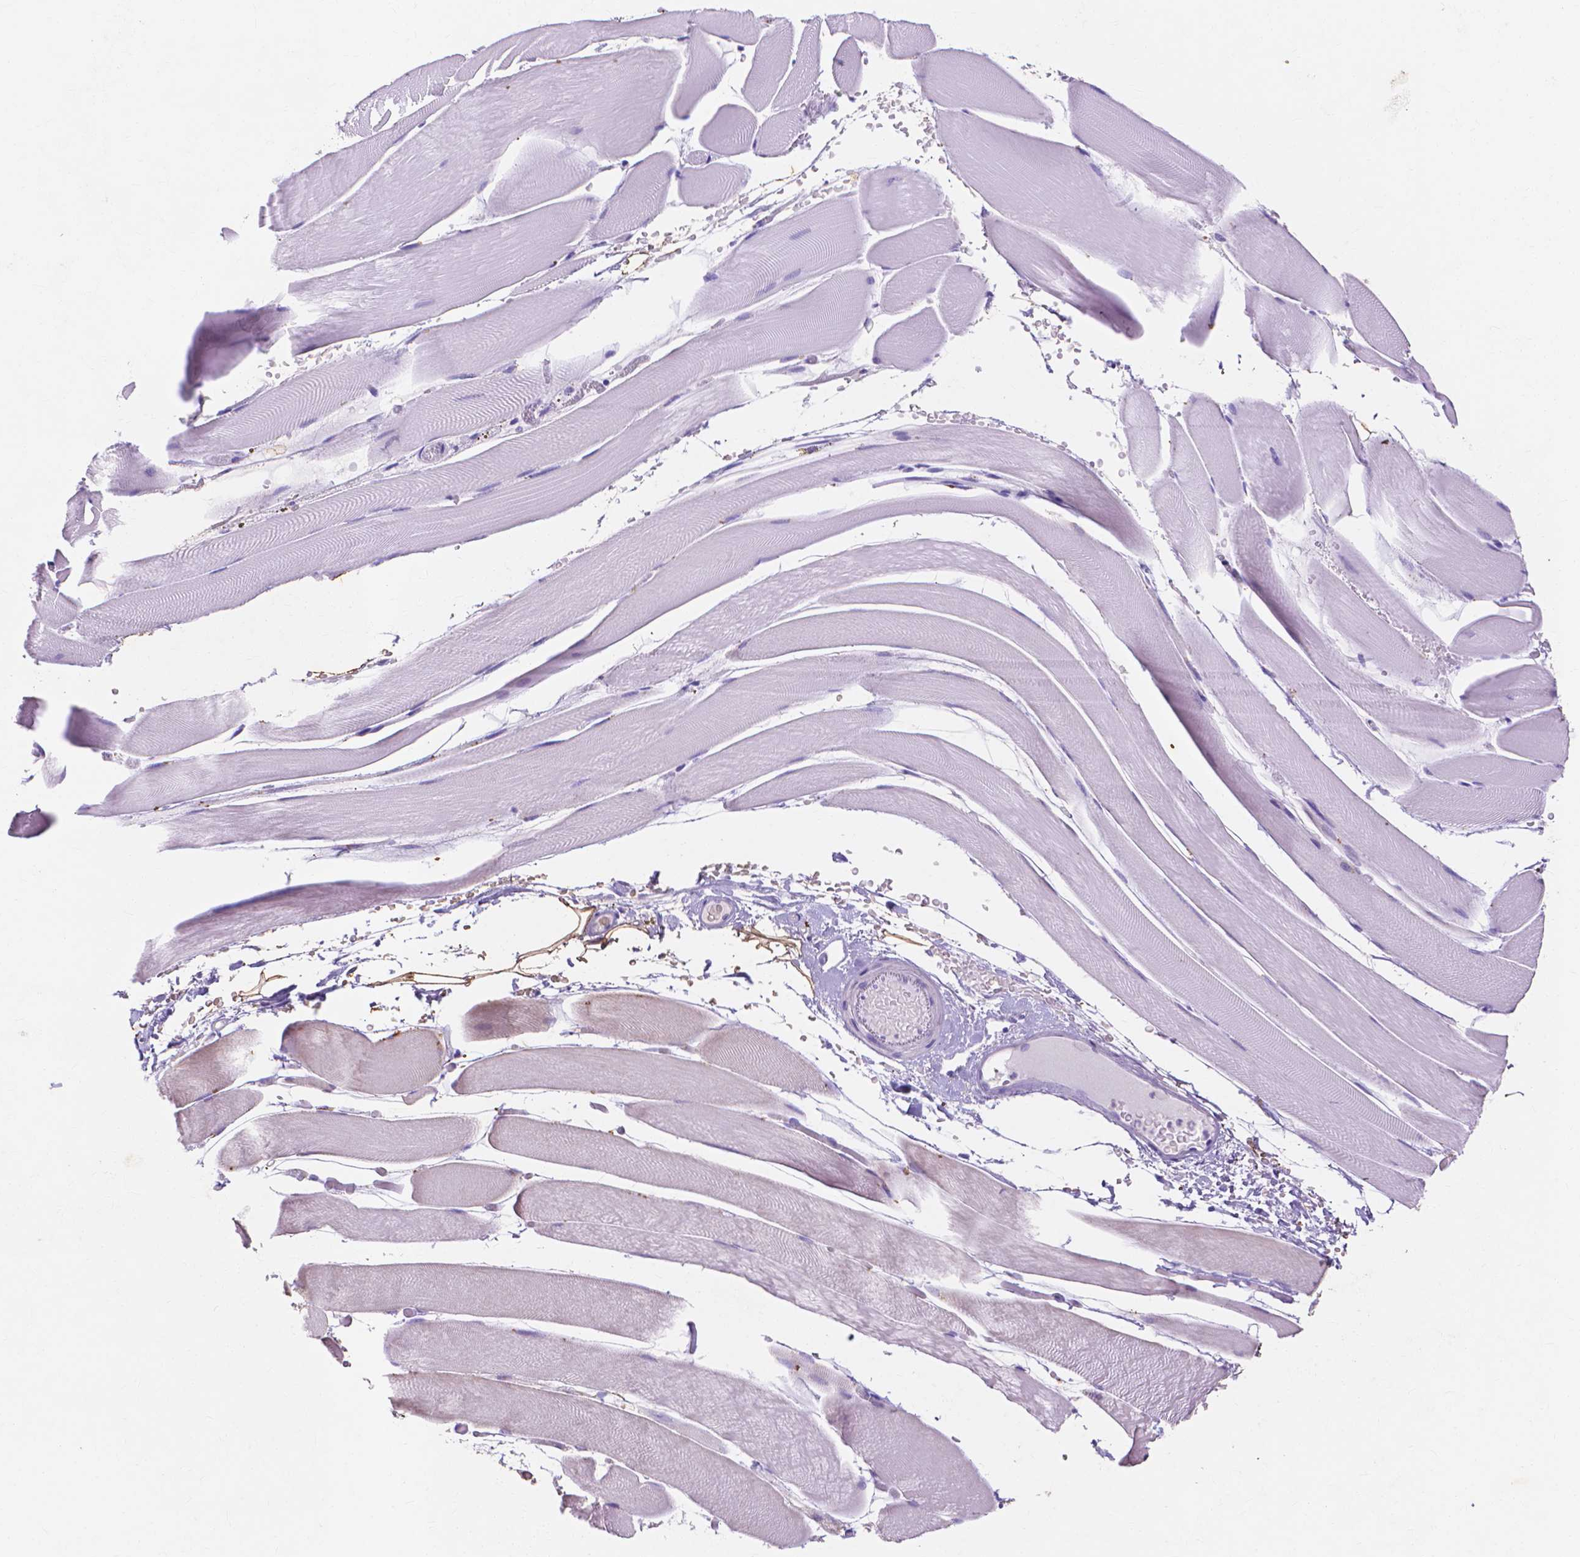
{"staining": {"intensity": "negative", "quantity": "none", "location": "none"}, "tissue": "skeletal muscle", "cell_type": "Myocytes", "image_type": "normal", "snomed": [{"axis": "morphology", "description": "Normal tissue, NOS"}, {"axis": "topography", "description": "Skeletal muscle"}], "caption": "DAB immunohistochemical staining of unremarkable human skeletal muscle shows no significant staining in myocytes.", "gene": "MMP11", "patient": {"sex": "female", "age": 37}}